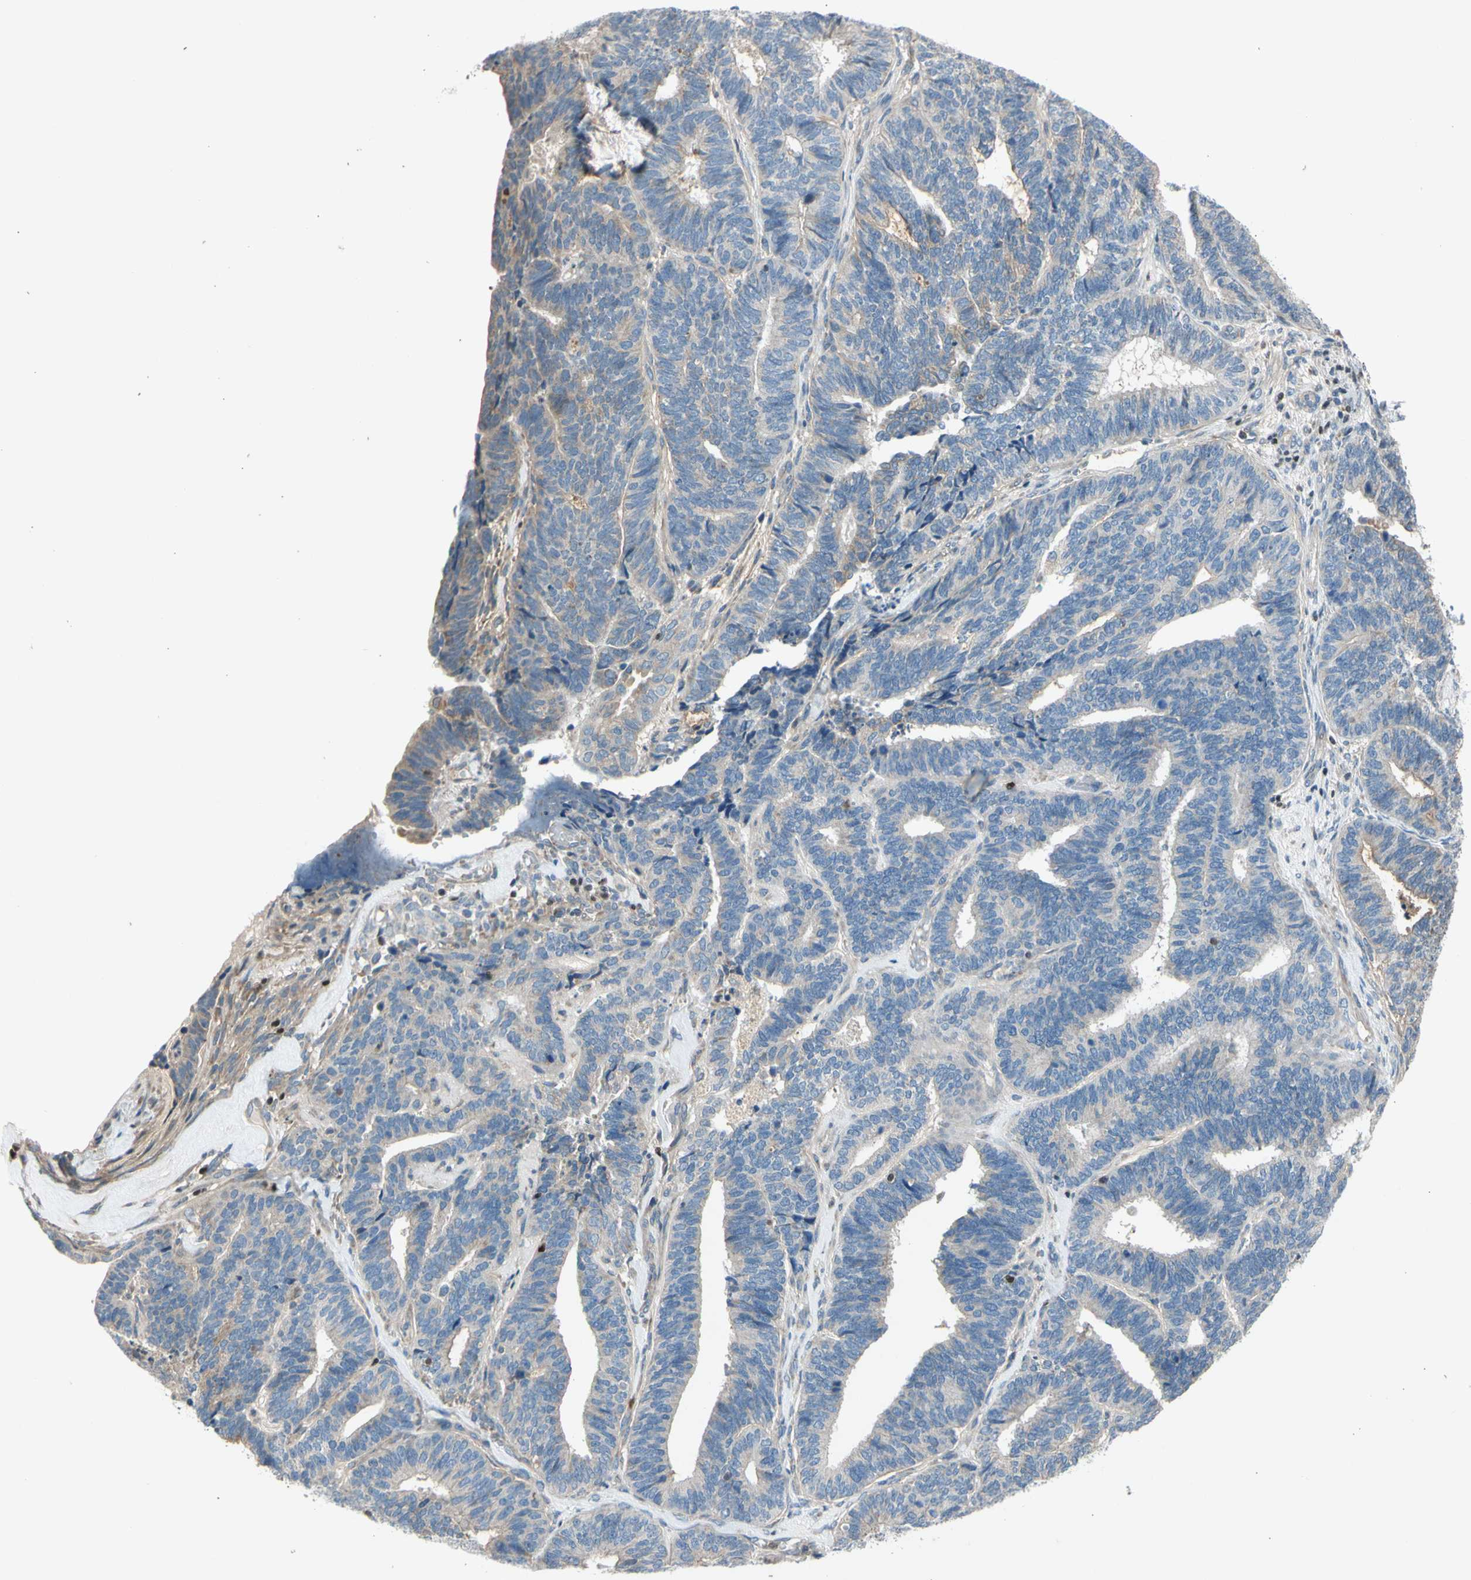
{"staining": {"intensity": "negative", "quantity": "none", "location": "none"}, "tissue": "endometrial cancer", "cell_type": "Tumor cells", "image_type": "cancer", "snomed": [{"axis": "morphology", "description": "Adenocarcinoma, NOS"}, {"axis": "topography", "description": "Endometrium"}], "caption": "Tumor cells are negative for brown protein staining in endometrial adenocarcinoma.", "gene": "TBX21", "patient": {"sex": "female", "age": 70}}